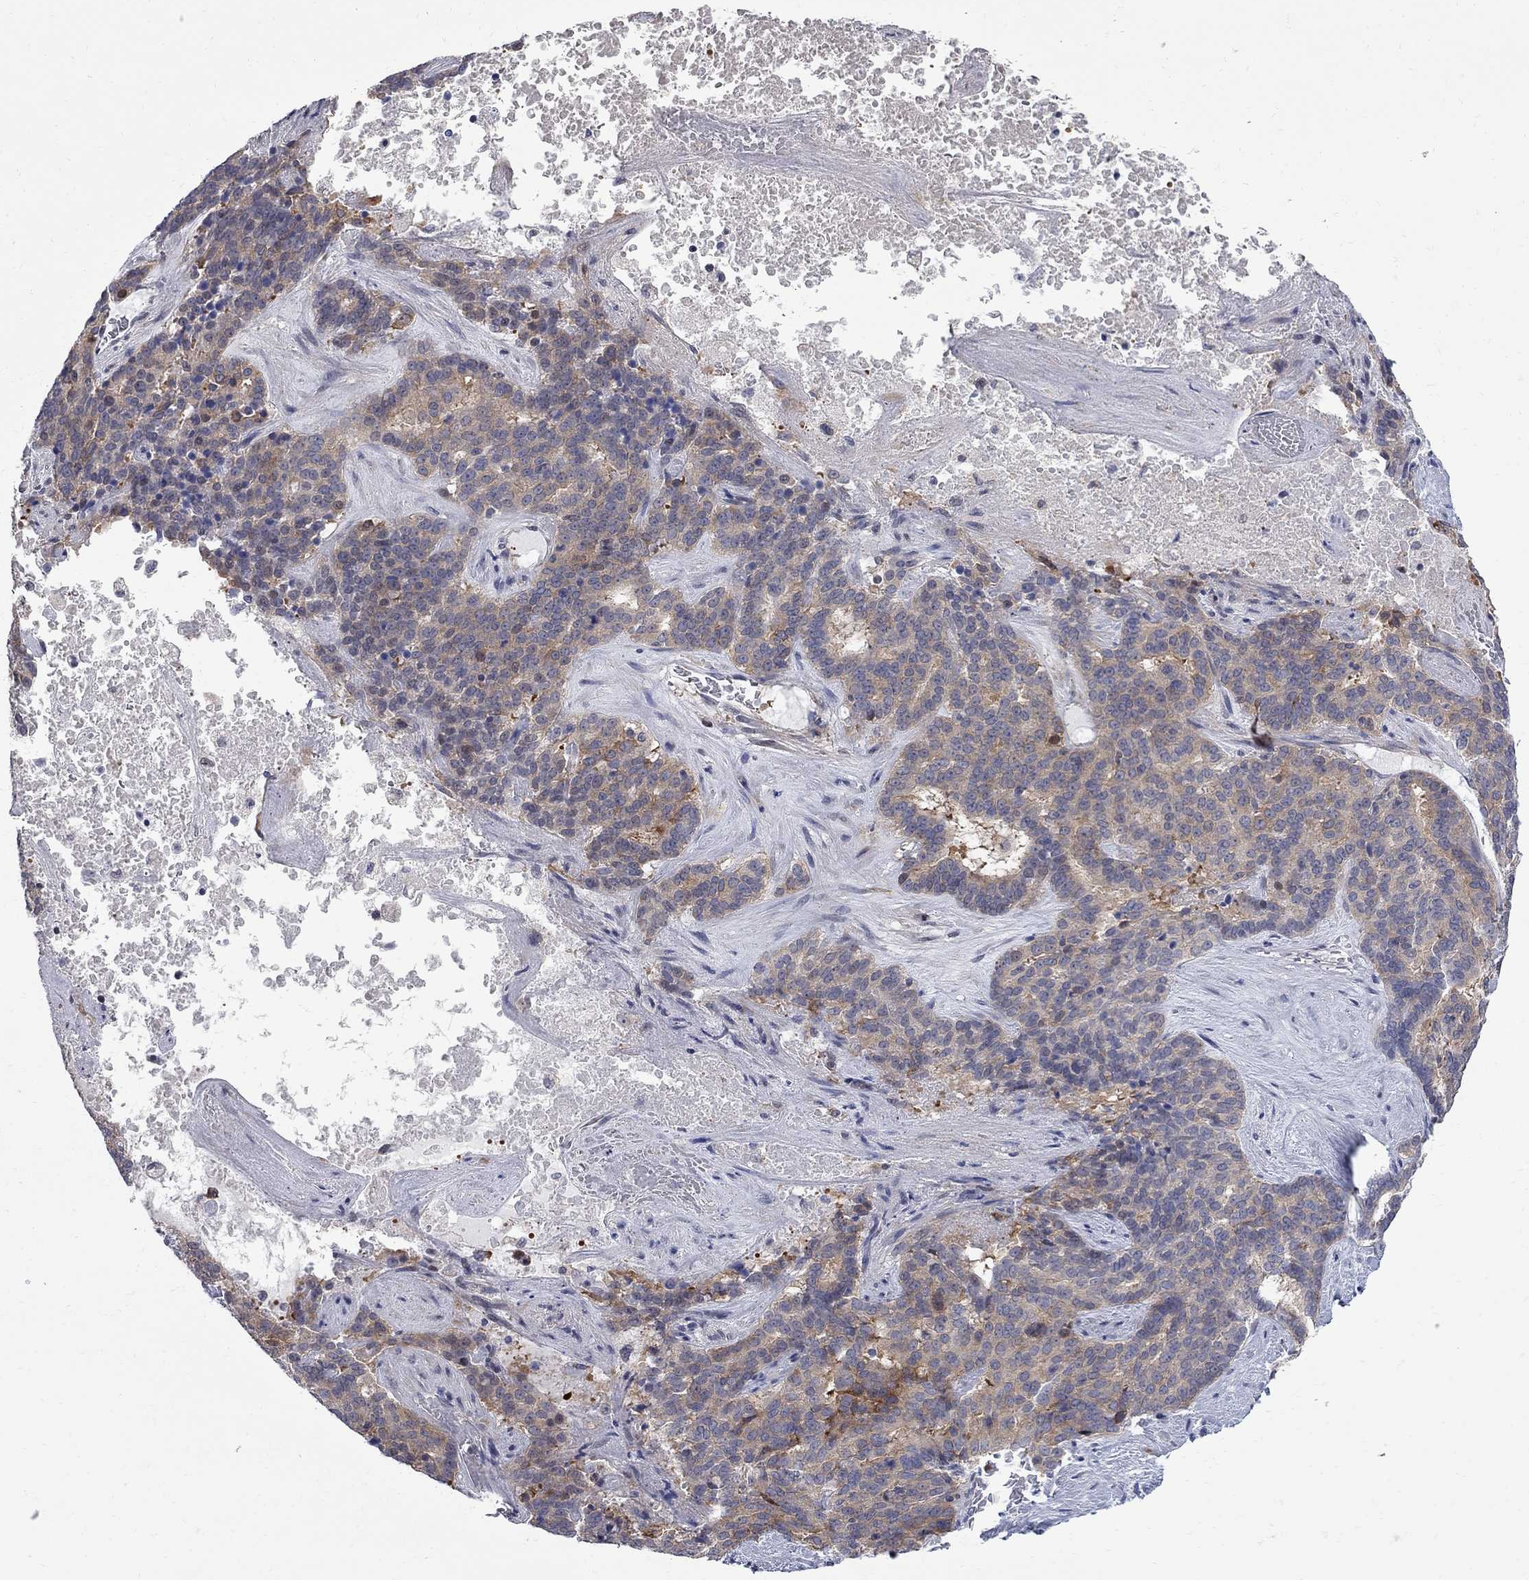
{"staining": {"intensity": "moderate", "quantity": "25%-75%", "location": "cytoplasmic/membranous"}, "tissue": "liver cancer", "cell_type": "Tumor cells", "image_type": "cancer", "snomed": [{"axis": "morphology", "description": "Cholangiocarcinoma"}, {"axis": "topography", "description": "Liver"}], "caption": "The micrograph displays immunohistochemical staining of liver cancer (cholangiocarcinoma). There is moderate cytoplasmic/membranous expression is appreciated in approximately 25%-75% of tumor cells.", "gene": "GALNT8", "patient": {"sex": "female", "age": 47}}